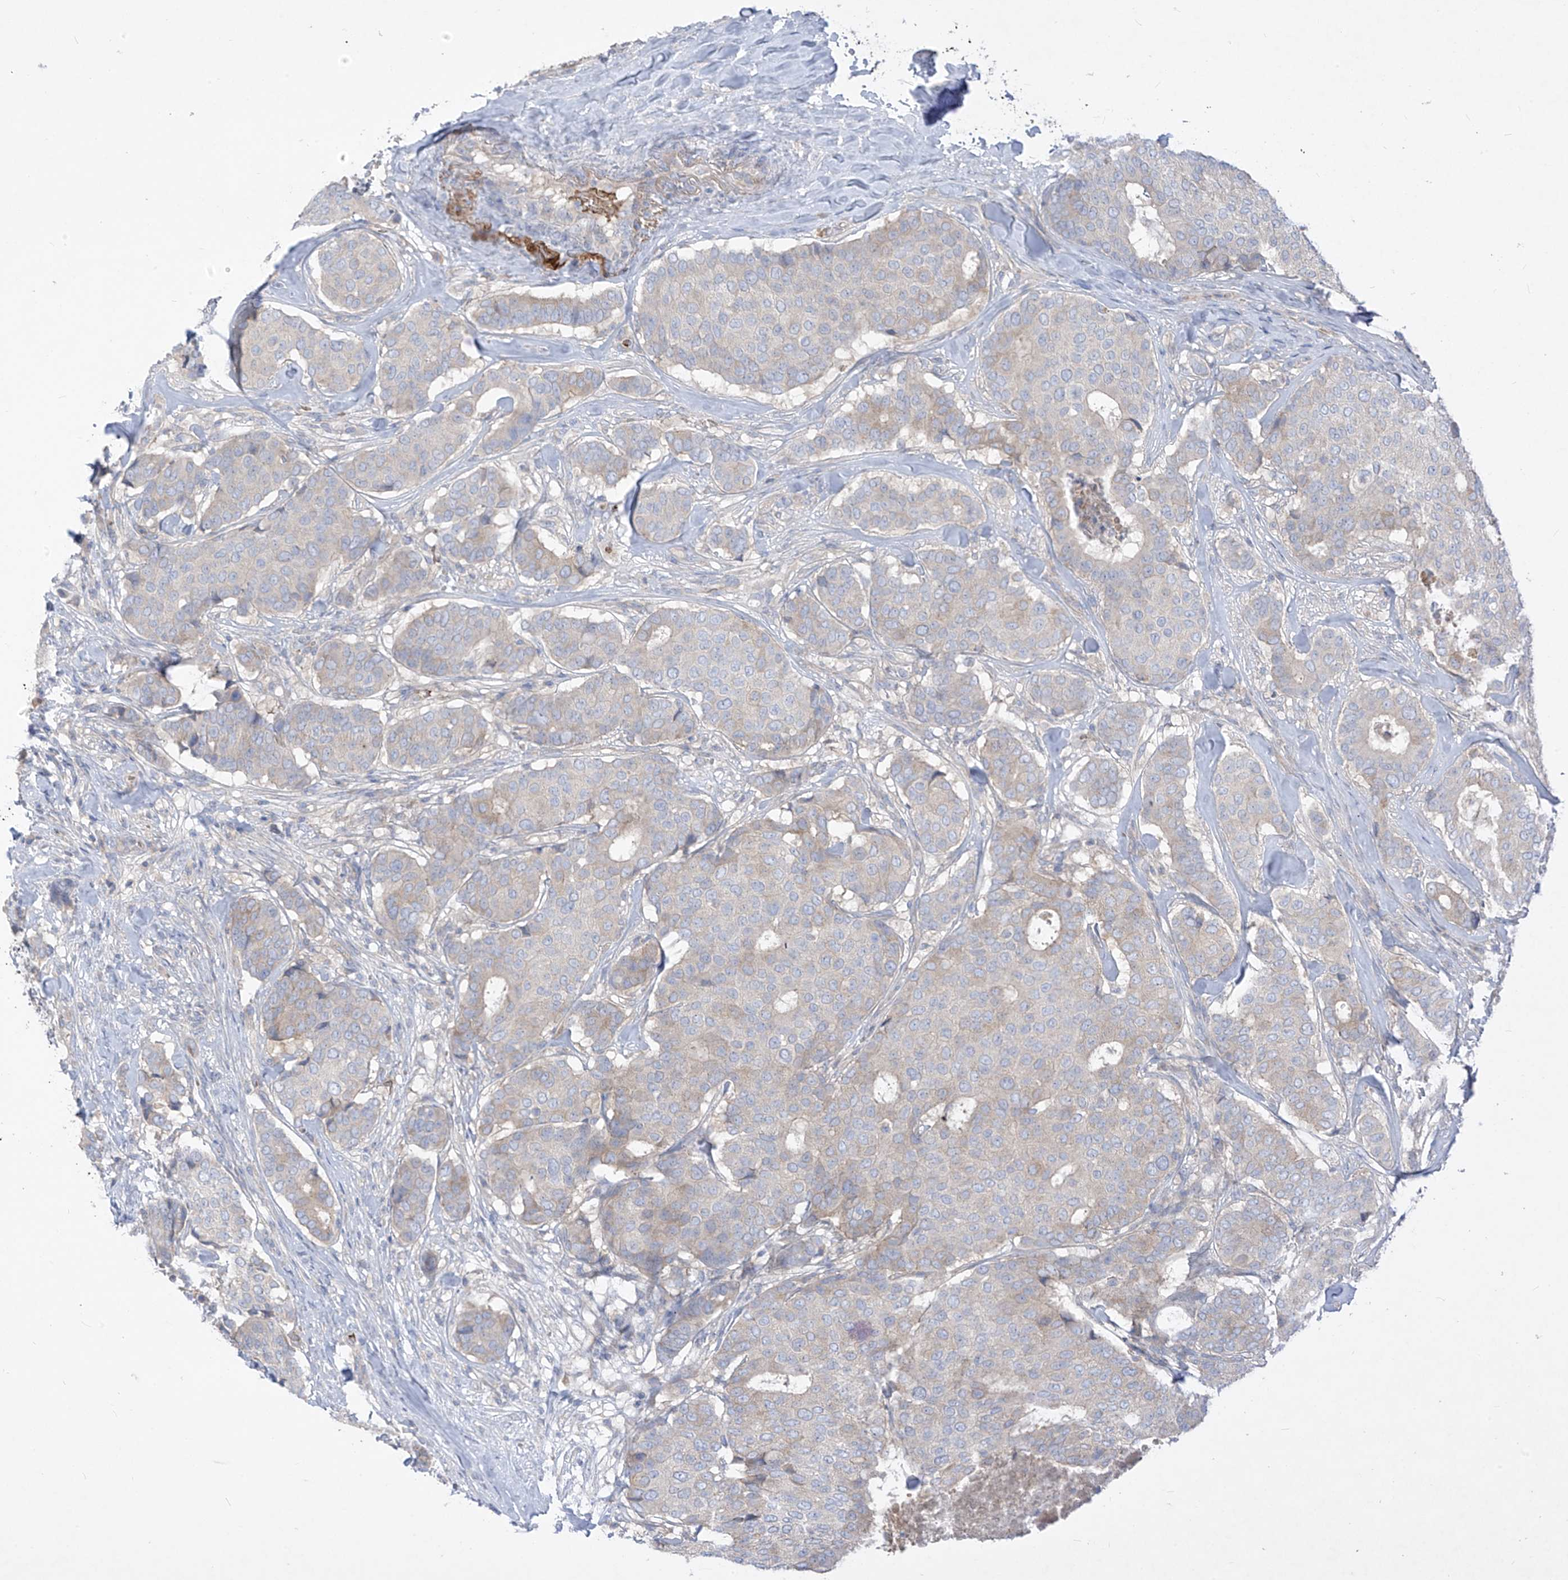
{"staining": {"intensity": "weak", "quantity": "25%-75%", "location": "cytoplasmic/membranous"}, "tissue": "breast cancer", "cell_type": "Tumor cells", "image_type": "cancer", "snomed": [{"axis": "morphology", "description": "Duct carcinoma"}, {"axis": "topography", "description": "Breast"}], "caption": "Protein staining of infiltrating ductal carcinoma (breast) tissue shows weak cytoplasmic/membranous expression in approximately 25%-75% of tumor cells. The staining was performed using DAB to visualize the protein expression in brown, while the nuclei were stained in blue with hematoxylin (Magnification: 20x).", "gene": "DGKQ", "patient": {"sex": "female", "age": 75}}